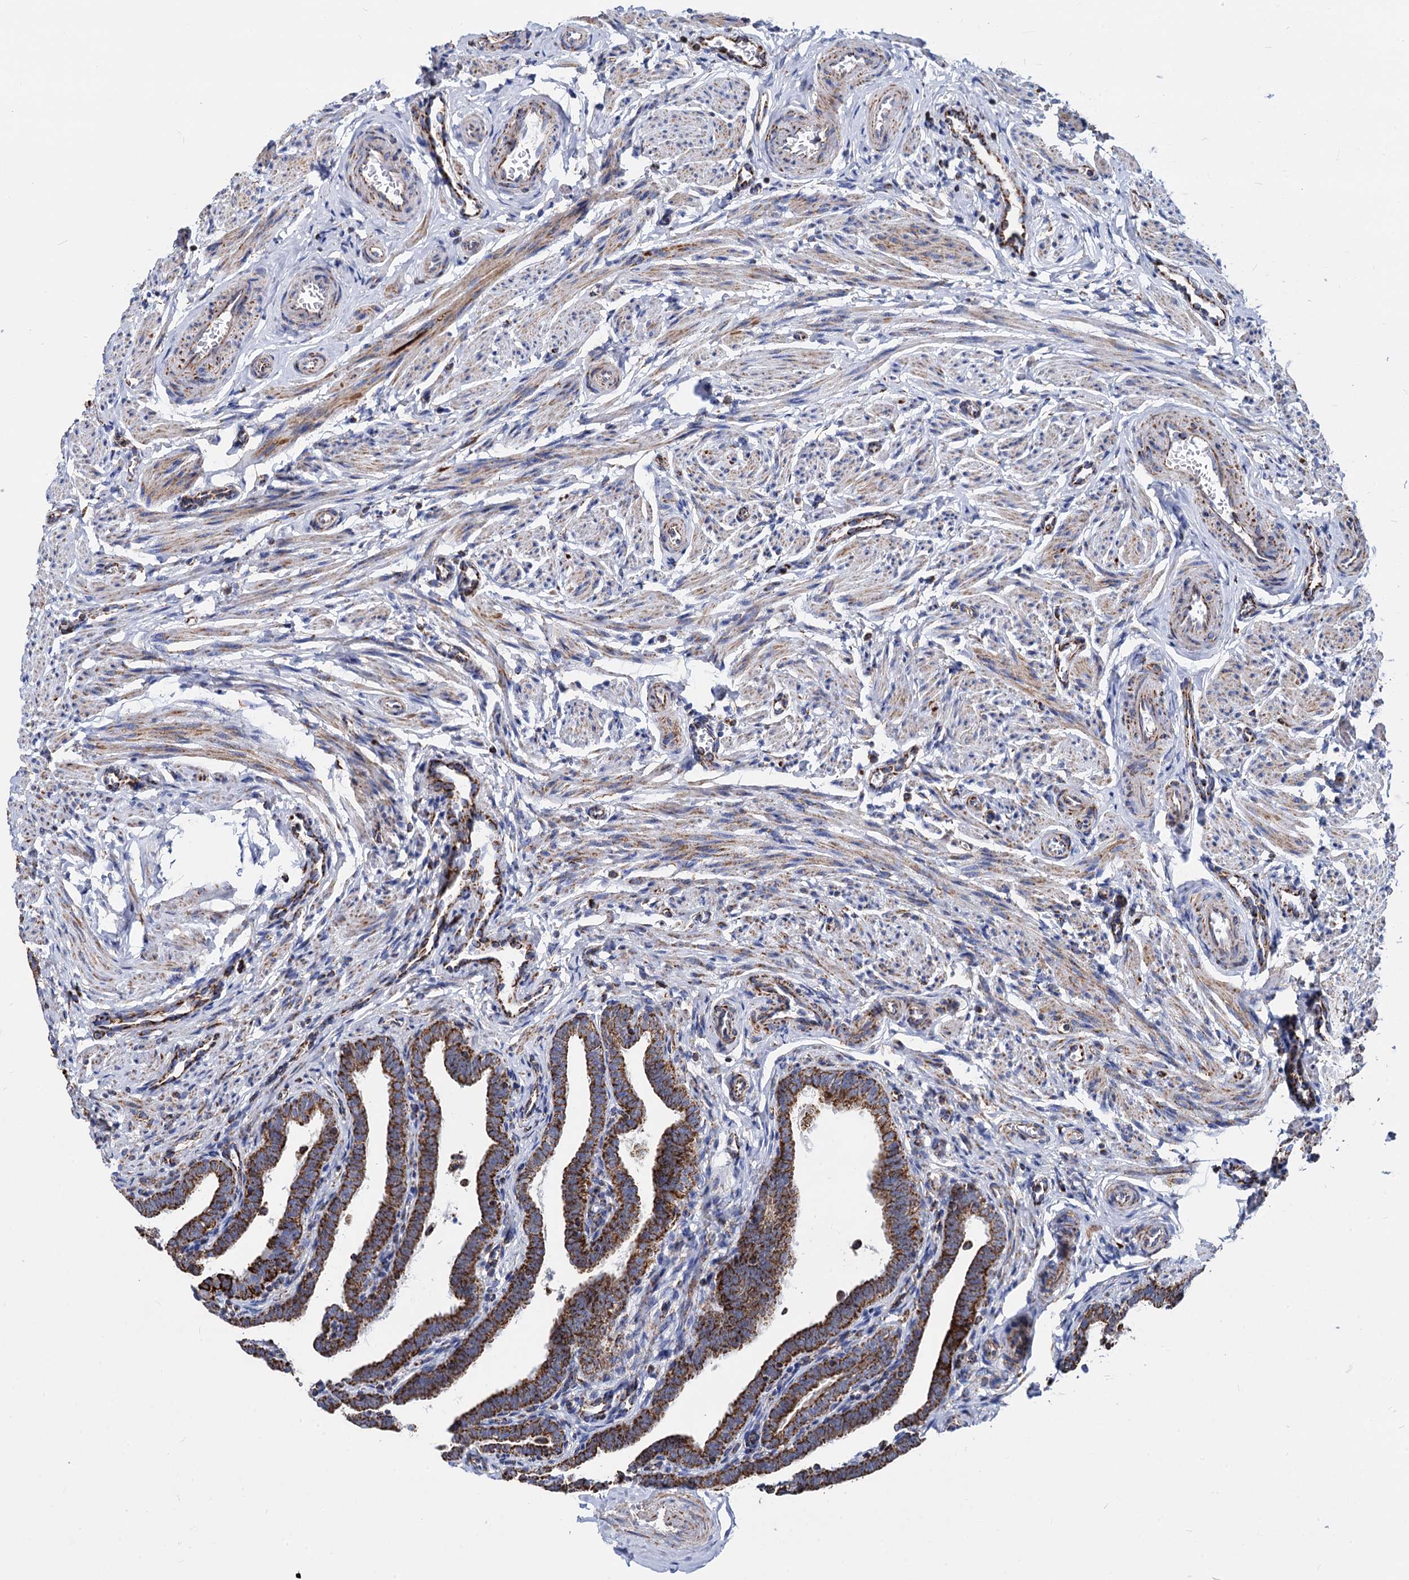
{"staining": {"intensity": "strong", "quantity": ">75%", "location": "cytoplasmic/membranous"}, "tissue": "fallopian tube", "cell_type": "Glandular cells", "image_type": "normal", "snomed": [{"axis": "morphology", "description": "Normal tissue, NOS"}, {"axis": "topography", "description": "Fallopian tube"}], "caption": "An immunohistochemistry (IHC) photomicrograph of benign tissue is shown. Protein staining in brown shows strong cytoplasmic/membranous positivity in fallopian tube within glandular cells.", "gene": "TIMM10", "patient": {"sex": "female", "age": 36}}